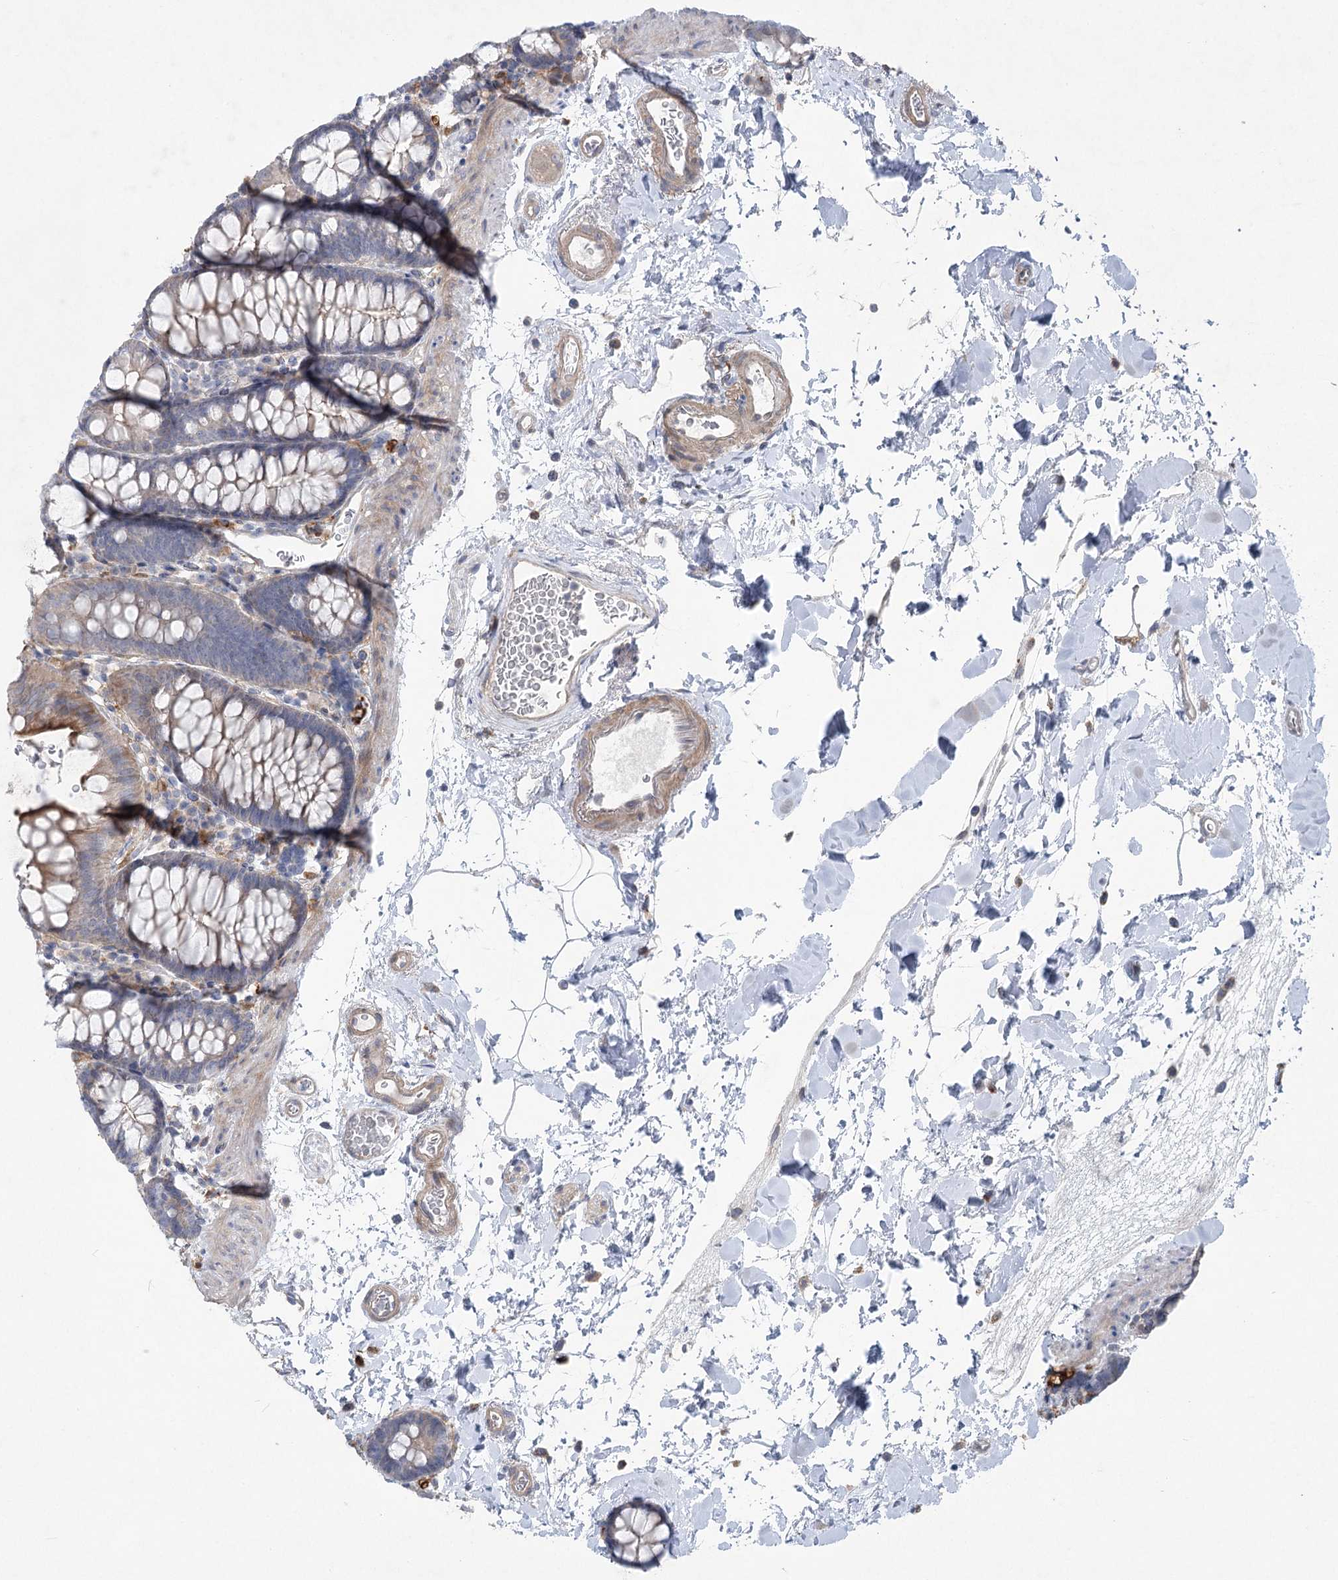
{"staining": {"intensity": "weak", "quantity": ">75%", "location": "cytoplasmic/membranous"}, "tissue": "colon", "cell_type": "Endothelial cells", "image_type": "normal", "snomed": [{"axis": "morphology", "description": "Normal tissue, NOS"}, {"axis": "topography", "description": "Colon"}], "caption": "Immunohistochemical staining of unremarkable human colon reveals low levels of weak cytoplasmic/membranous expression in approximately >75% of endothelial cells. (DAB (3,3'-diaminobenzidine) IHC, brown staining for protein, blue staining for nuclei).", "gene": "SCN11A", "patient": {"sex": "male", "age": 75}}